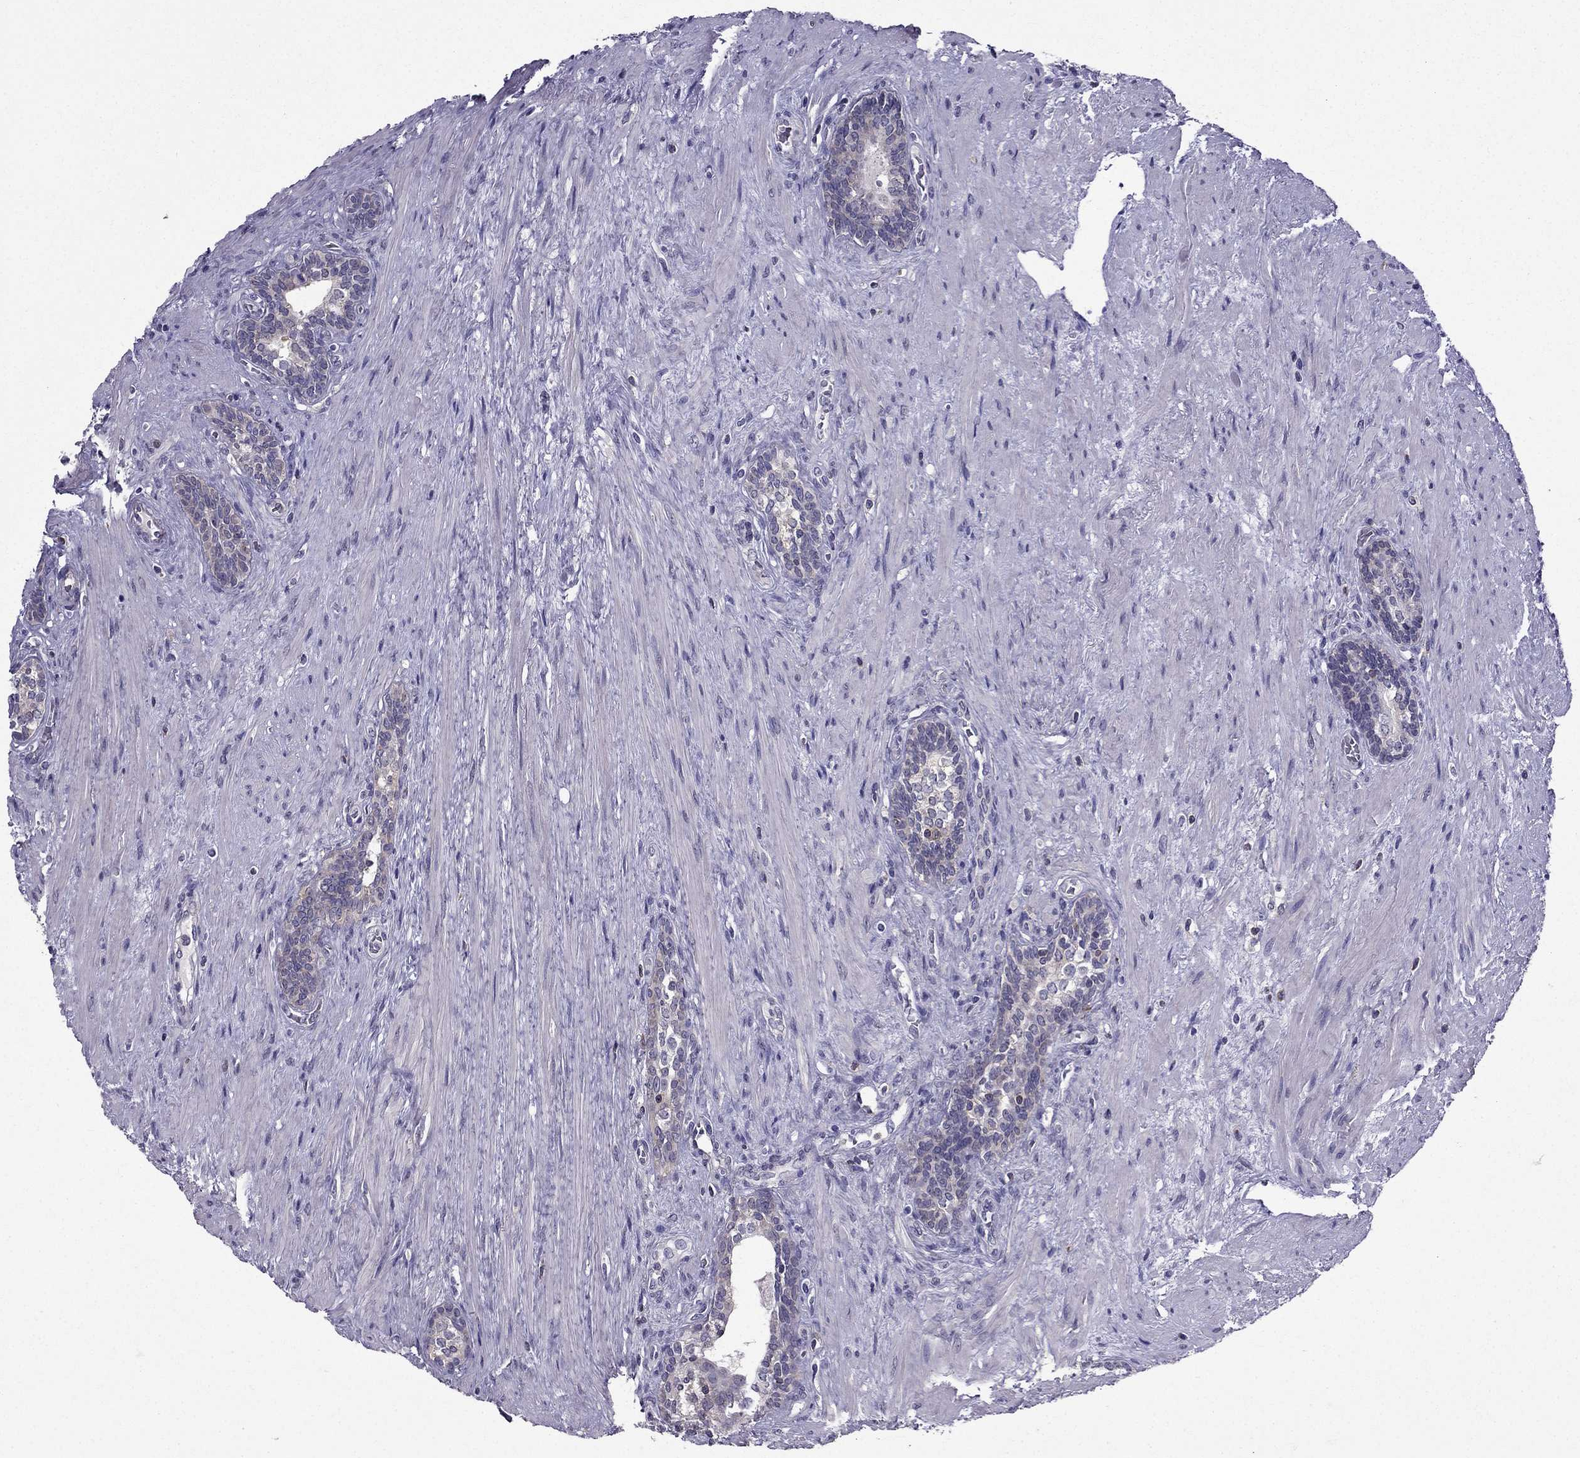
{"staining": {"intensity": "negative", "quantity": "none", "location": "none"}, "tissue": "prostate cancer", "cell_type": "Tumor cells", "image_type": "cancer", "snomed": [{"axis": "morphology", "description": "Adenocarcinoma, NOS"}, {"axis": "morphology", "description": "Adenocarcinoma, High grade"}, {"axis": "topography", "description": "Prostate"}], "caption": "IHC image of prostate cancer stained for a protein (brown), which reveals no staining in tumor cells.", "gene": "AAK1", "patient": {"sex": "male", "age": 61}}